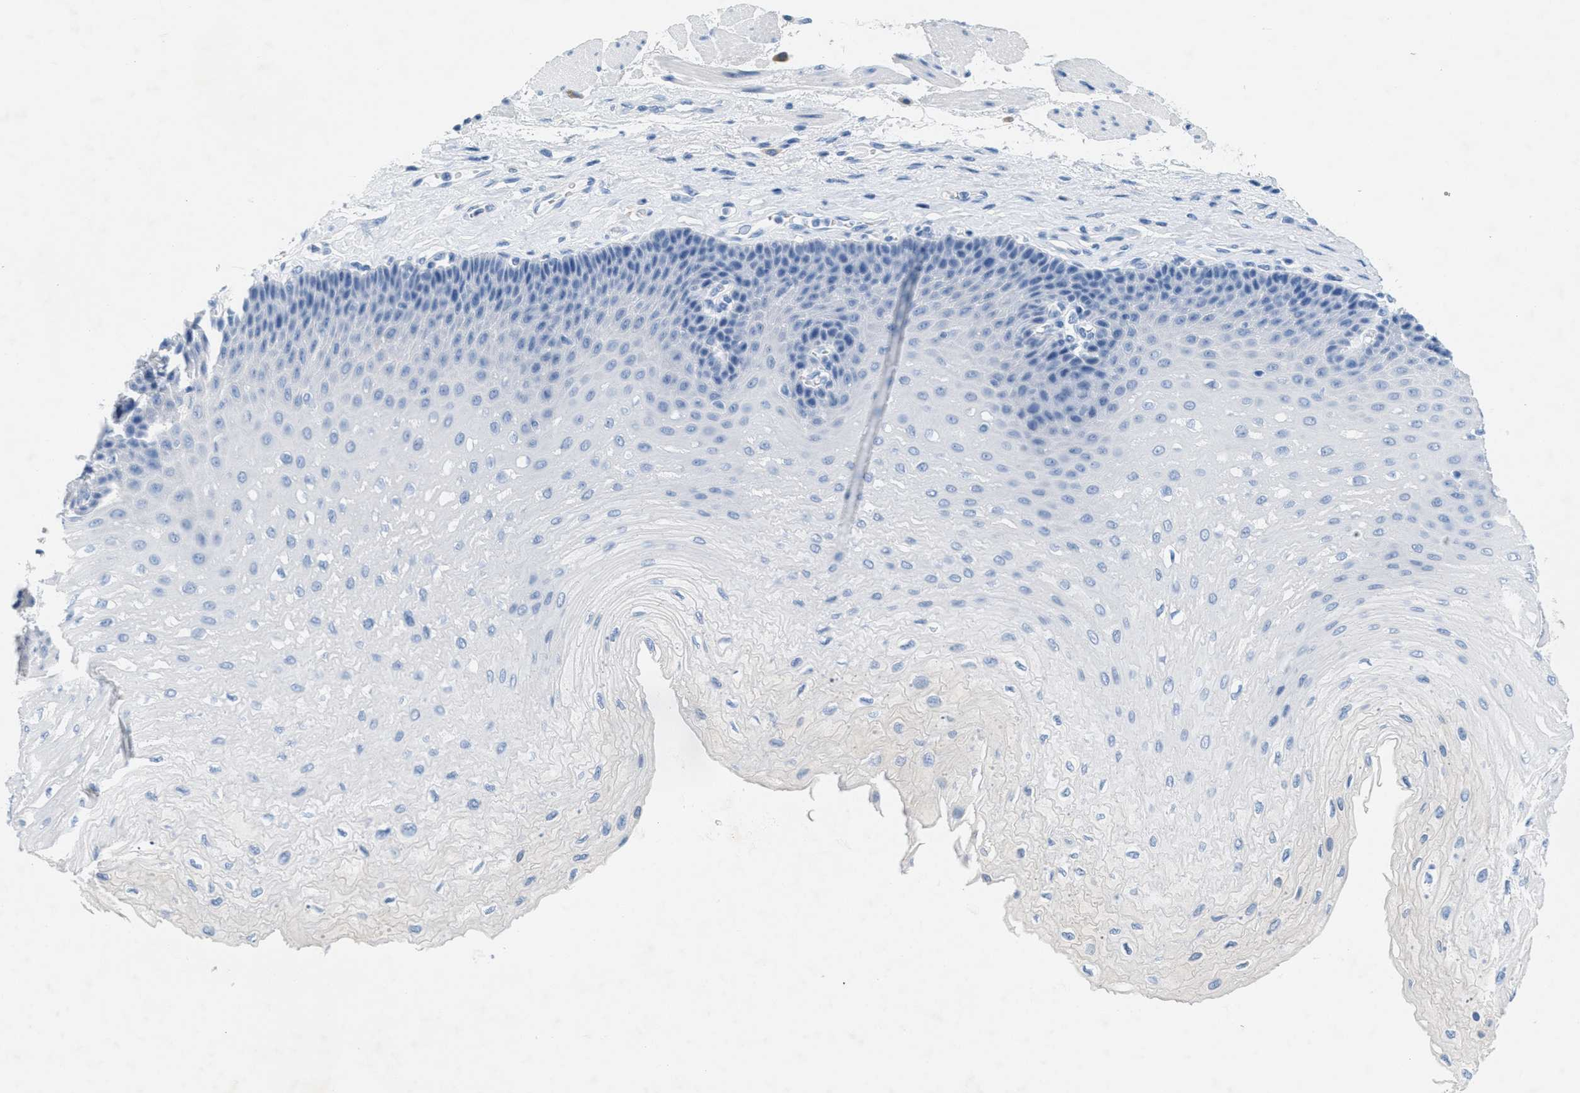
{"staining": {"intensity": "negative", "quantity": "none", "location": "none"}, "tissue": "esophagus", "cell_type": "Squamous epithelial cells", "image_type": "normal", "snomed": [{"axis": "morphology", "description": "Normal tissue, NOS"}, {"axis": "topography", "description": "Esophagus"}], "caption": "Immunohistochemistry (IHC) of normal human esophagus demonstrates no positivity in squamous epithelial cells. The staining was performed using DAB (3,3'-diaminobenzidine) to visualize the protein expression in brown, while the nuclei were stained in blue with hematoxylin (Magnification: 20x).", "gene": "GPM6A", "patient": {"sex": "female", "age": 72}}